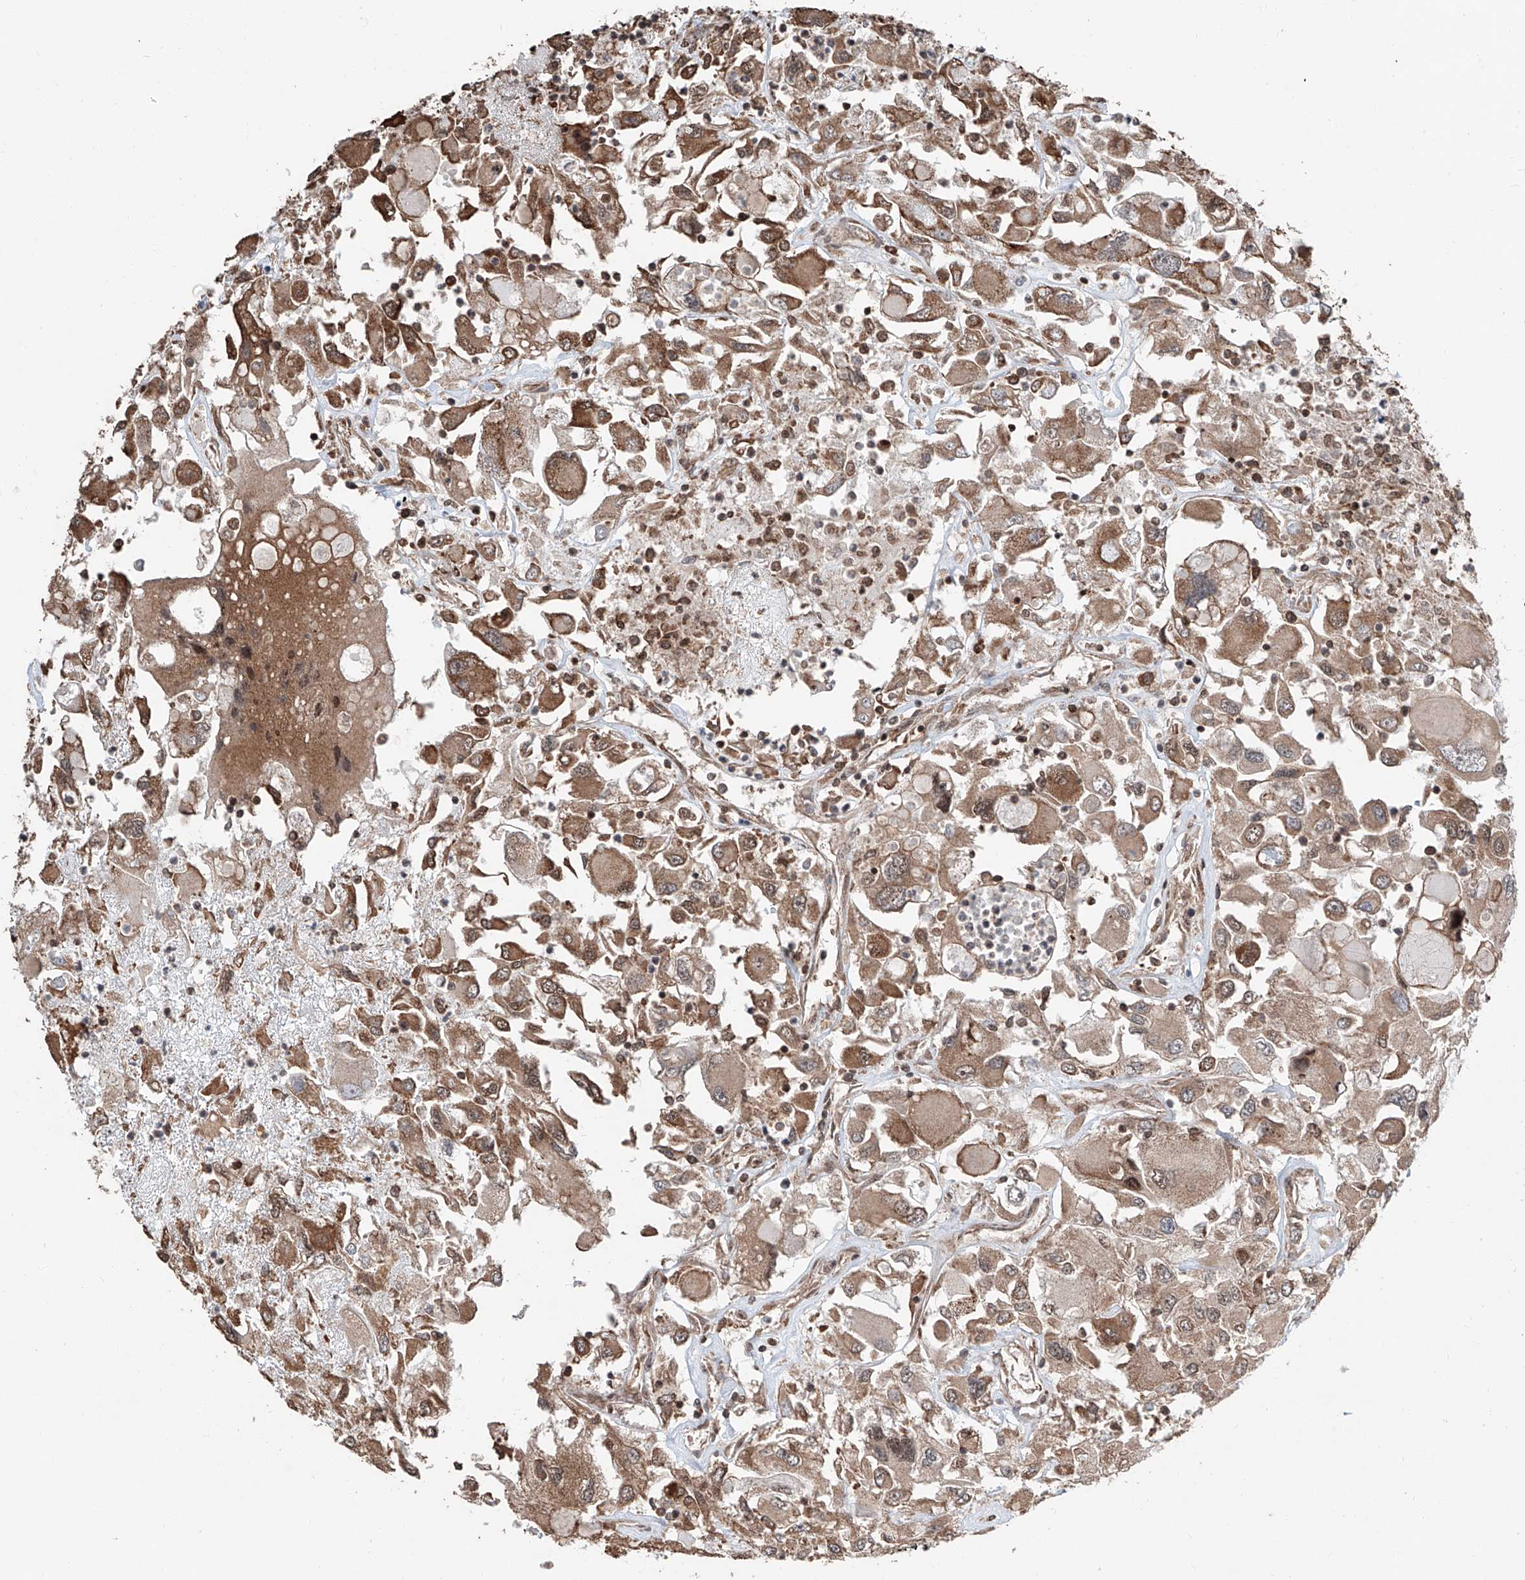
{"staining": {"intensity": "moderate", "quantity": ">75%", "location": "cytoplasmic/membranous"}, "tissue": "renal cancer", "cell_type": "Tumor cells", "image_type": "cancer", "snomed": [{"axis": "morphology", "description": "Adenocarcinoma, NOS"}, {"axis": "topography", "description": "Kidney"}], "caption": "High-power microscopy captured an immunohistochemistry (IHC) micrograph of renal cancer, revealing moderate cytoplasmic/membranous expression in approximately >75% of tumor cells. (IHC, brightfield microscopy, high magnification).", "gene": "ZNF445", "patient": {"sex": "female", "age": 52}}